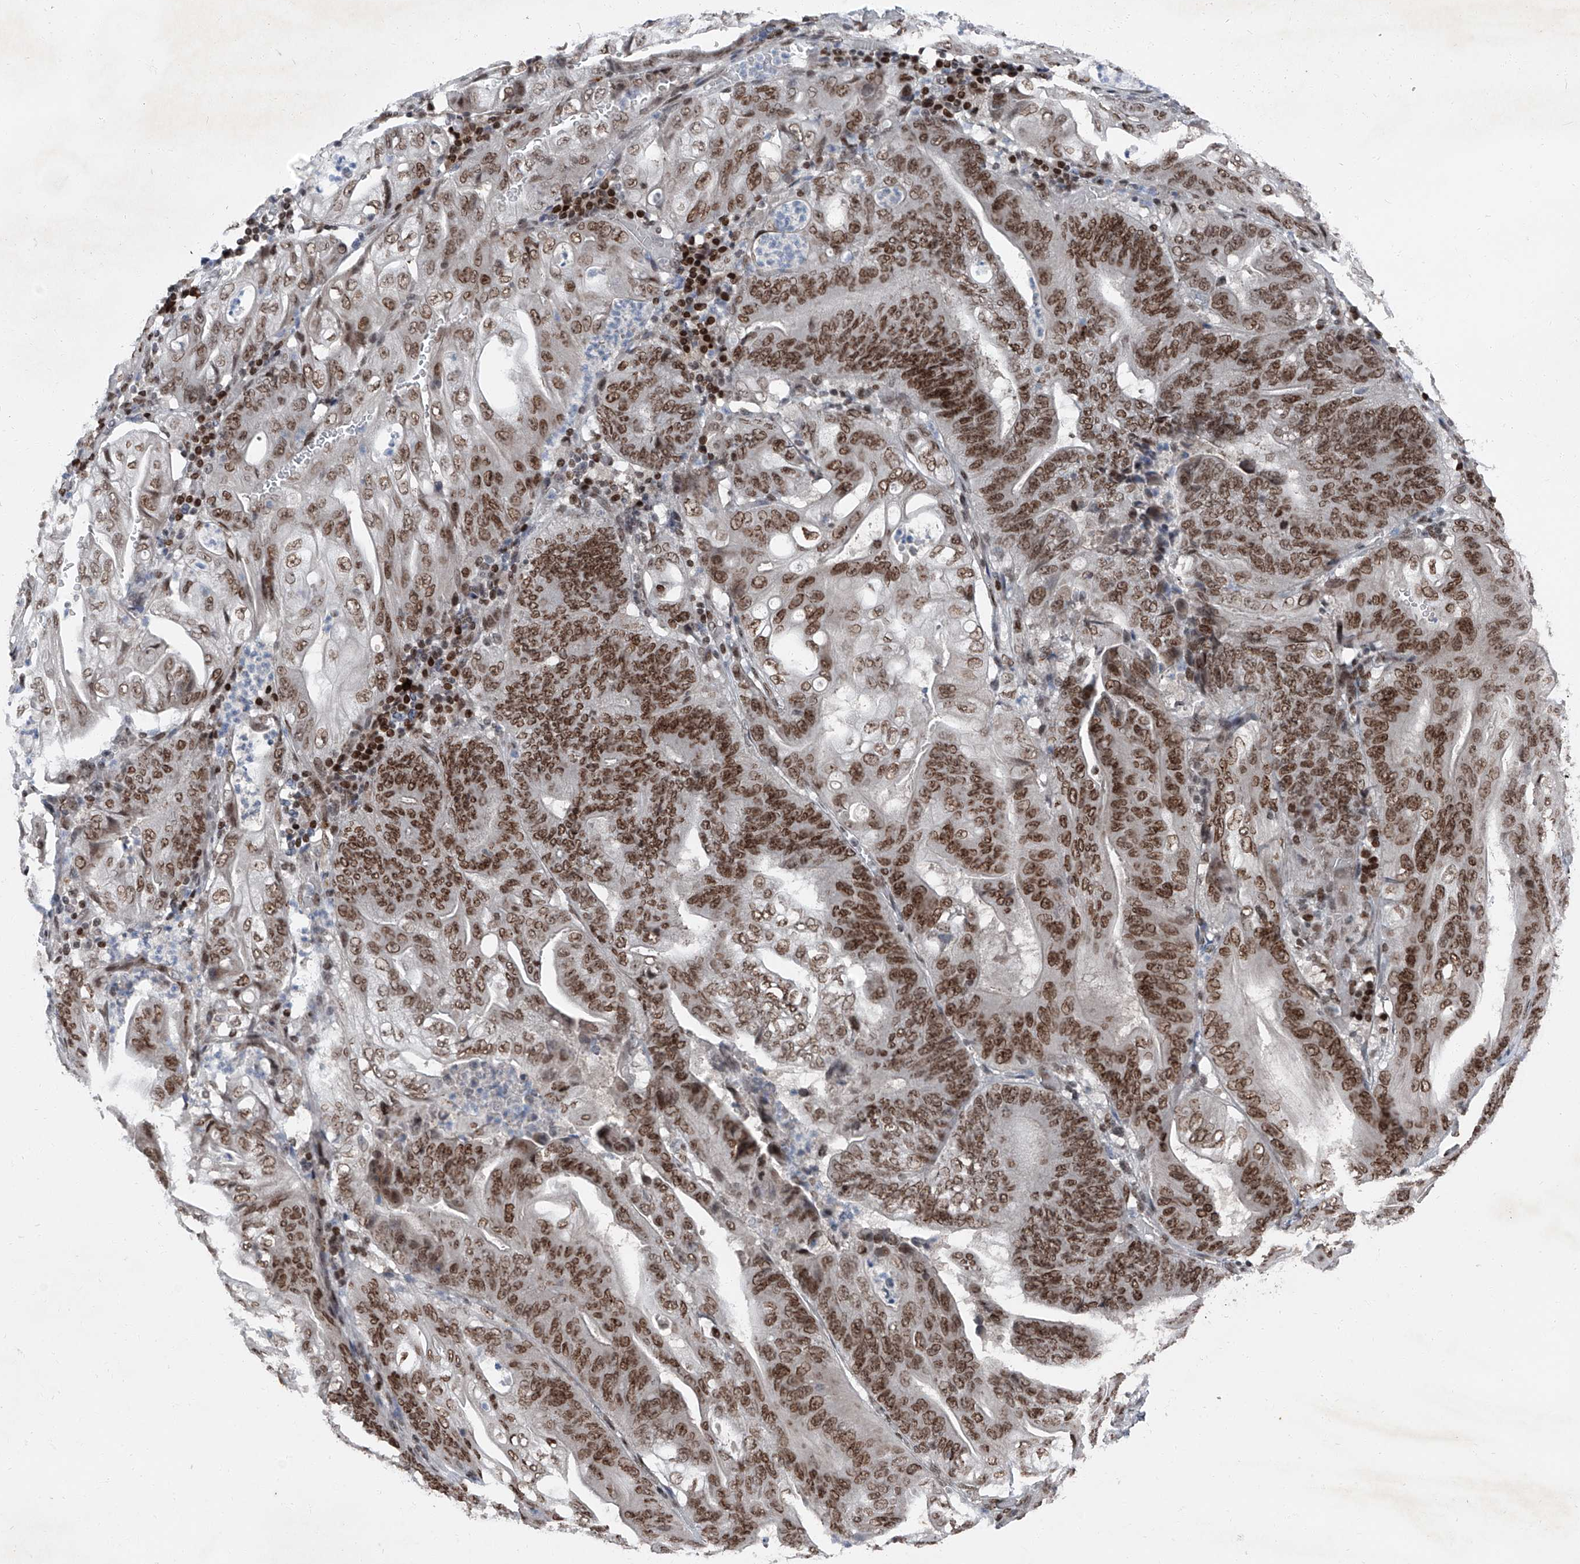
{"staining": {"intensity": "moderate", "quantity": ">75%", "location": "nuclear"}, "tissue": "stomach cancer", "cell_type": "Tumor cells", "image_type": "cancer", "snomed": [{"axis": "morphology", "description": "Adenocarcinoma, NOS"}, {"axis": "topography", "description": "Stomach"}], "caption": "Protein staining shows moderate nuclear expression in approximately >75% of tumor cells in adenocarcinoma (stomach).", "gene": "BMI1", "patient": {"sex": "female", "age": 73}}